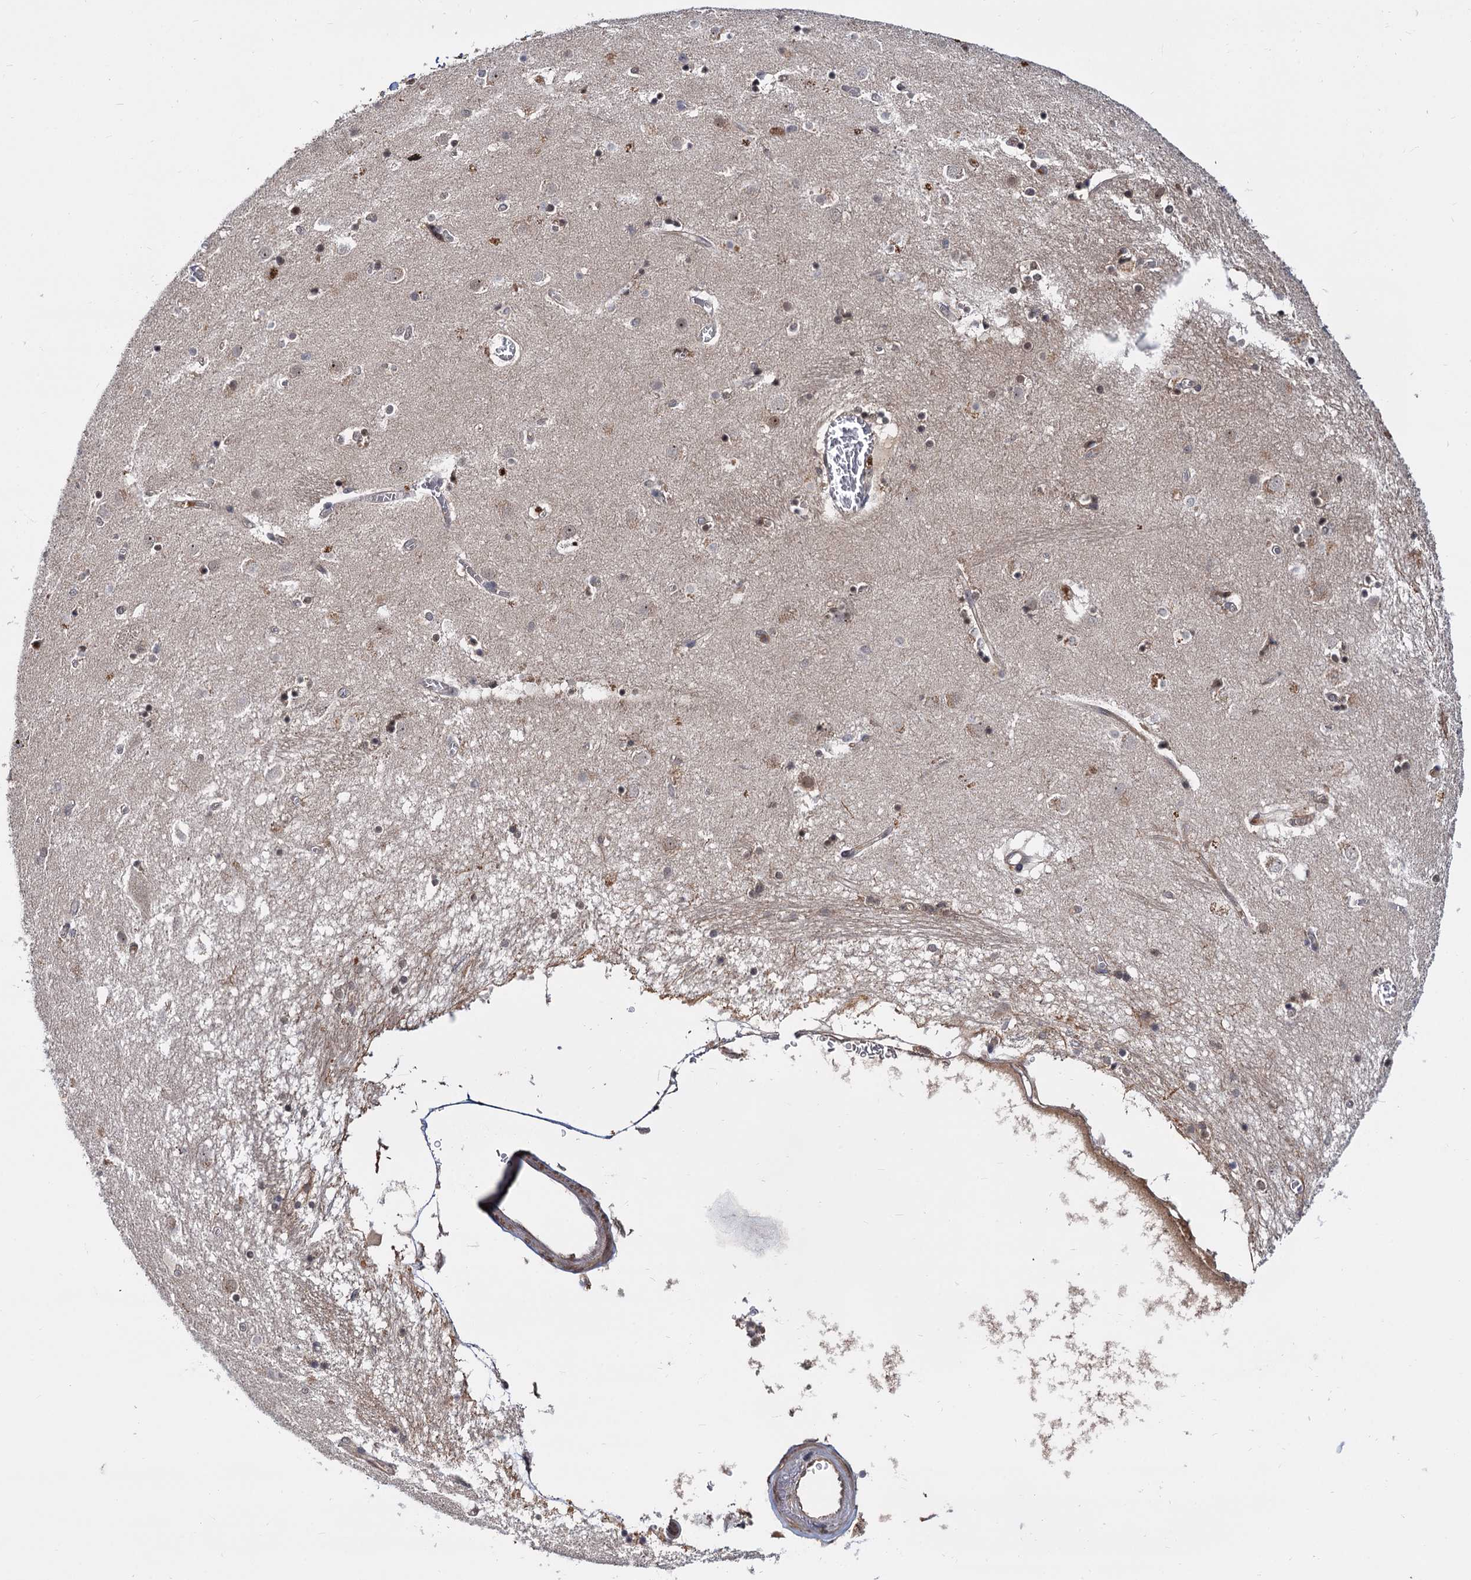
{"staining": {"intensity": "moderate", "quantity": "25%-75%", "location": "cytoplasmic/membranous,nuclear"}, "tissue": "caudate", "cell_type": "Glial cells", "image_type": "normal", "snomed": [{"axis": "morphology", "description": "Normal tissue, NOS"}, {"axis": "topography", "description": "Lateral ventricle wall"}], "caption": "A medium amount of moderate cytoplasmic/membranous,nuclear expression is seen in approximately 25%-75% of glial cells in benign caudate.", "gene": "SNX15", "patient": {"sex": "male", "age": 70}}